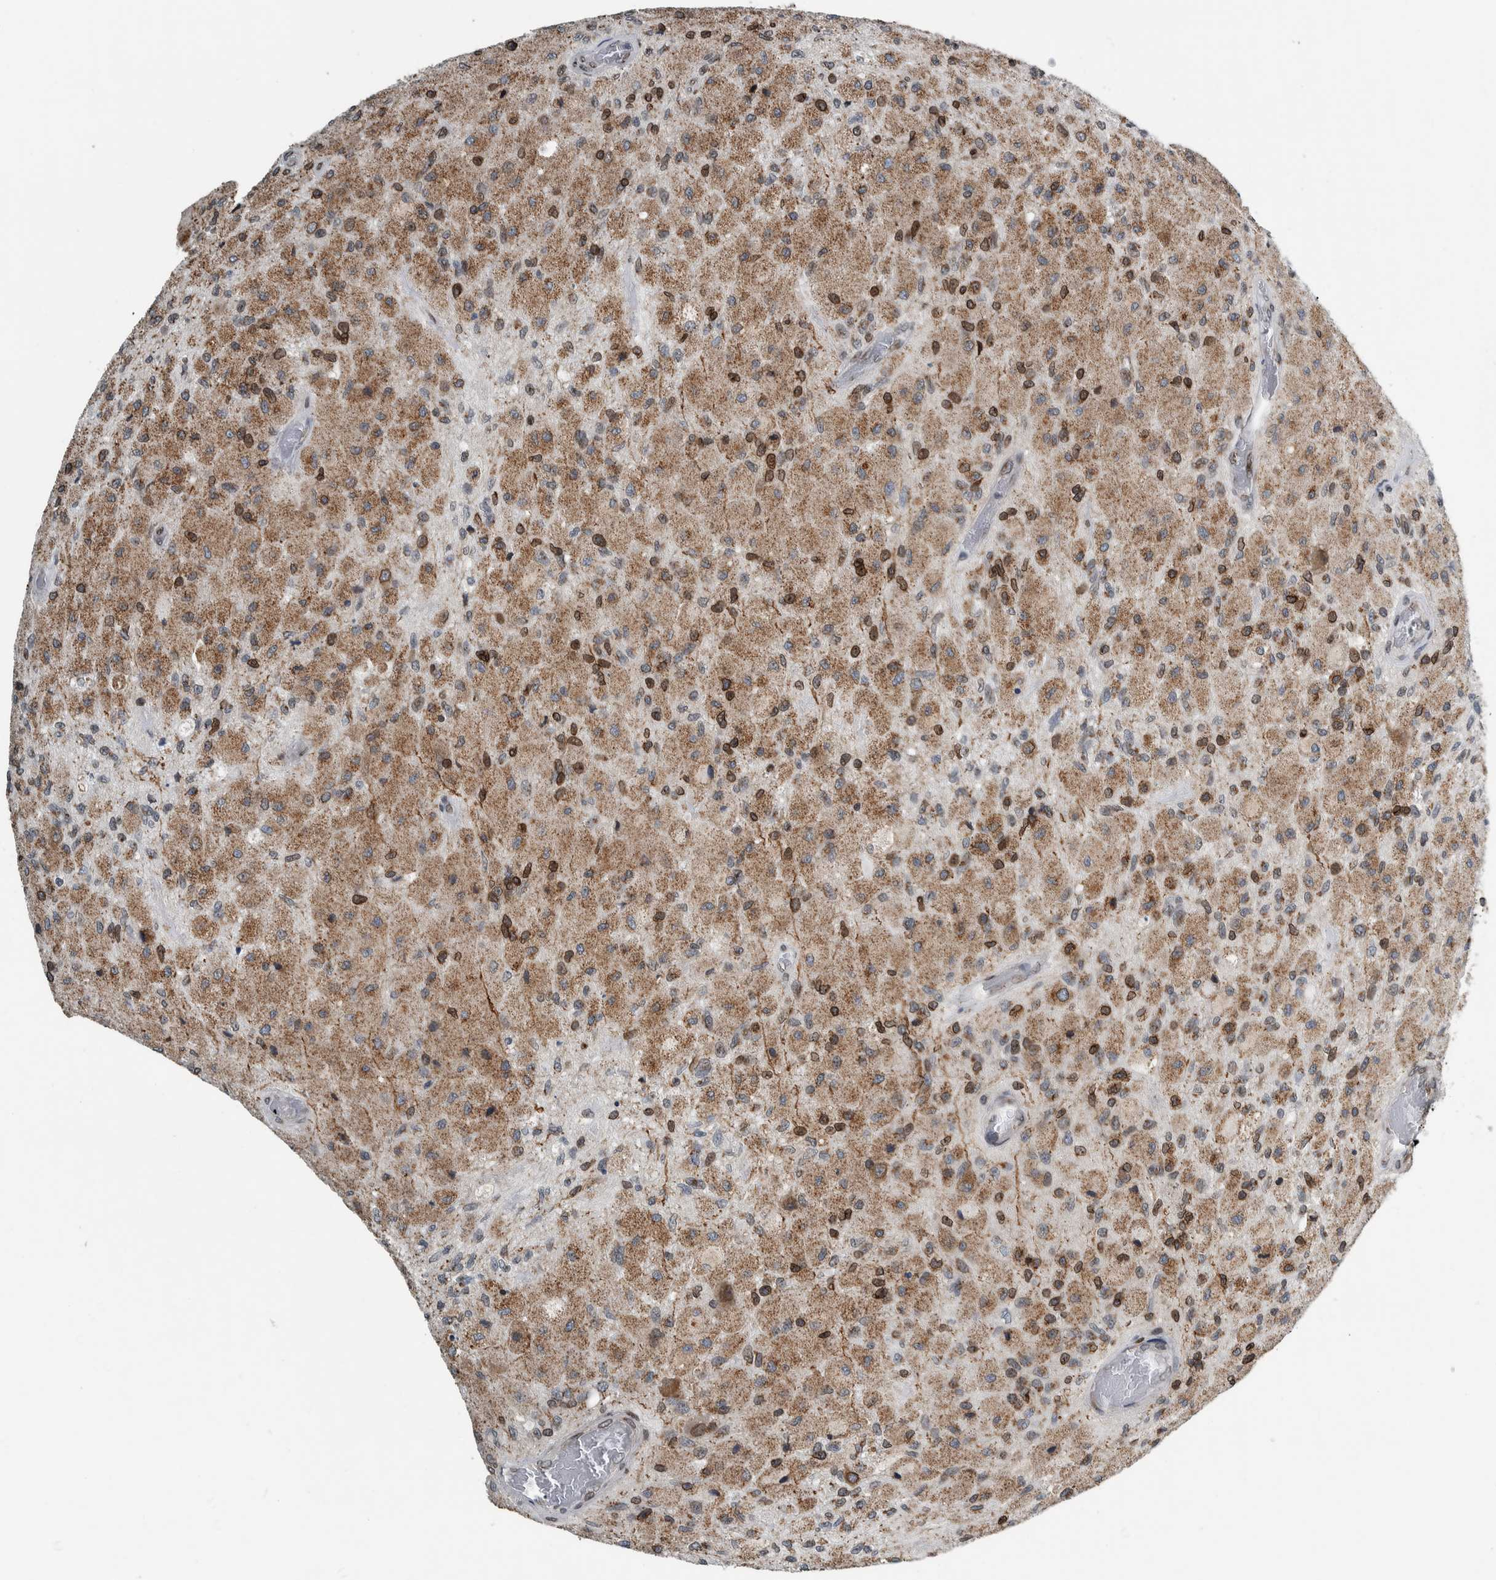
{"staining": {"intensity": "moderate", "quantity": "<25%", "location": "cytoplasmic/membranous,nuclear"}, "tissue": "glioma", "cell_type": "Tumor cells", "image_type": "cancer", "snomed": [{"axis": "morphology", "description": "Normal tissue, NOS"}, {"axis": "morphology", "description": "Glioma, malignant, High grade"}, {"axis": "topography", "description": "Cerebral cortex"}], "caption": "Immunohistochemical staining of glioma exhibits moderate cytoplasmic/membranous and nuclear protein expression in about <25% of tumor cells.", "gene": "FAM135B", "patient": {"sex": "male", "age": 77}}